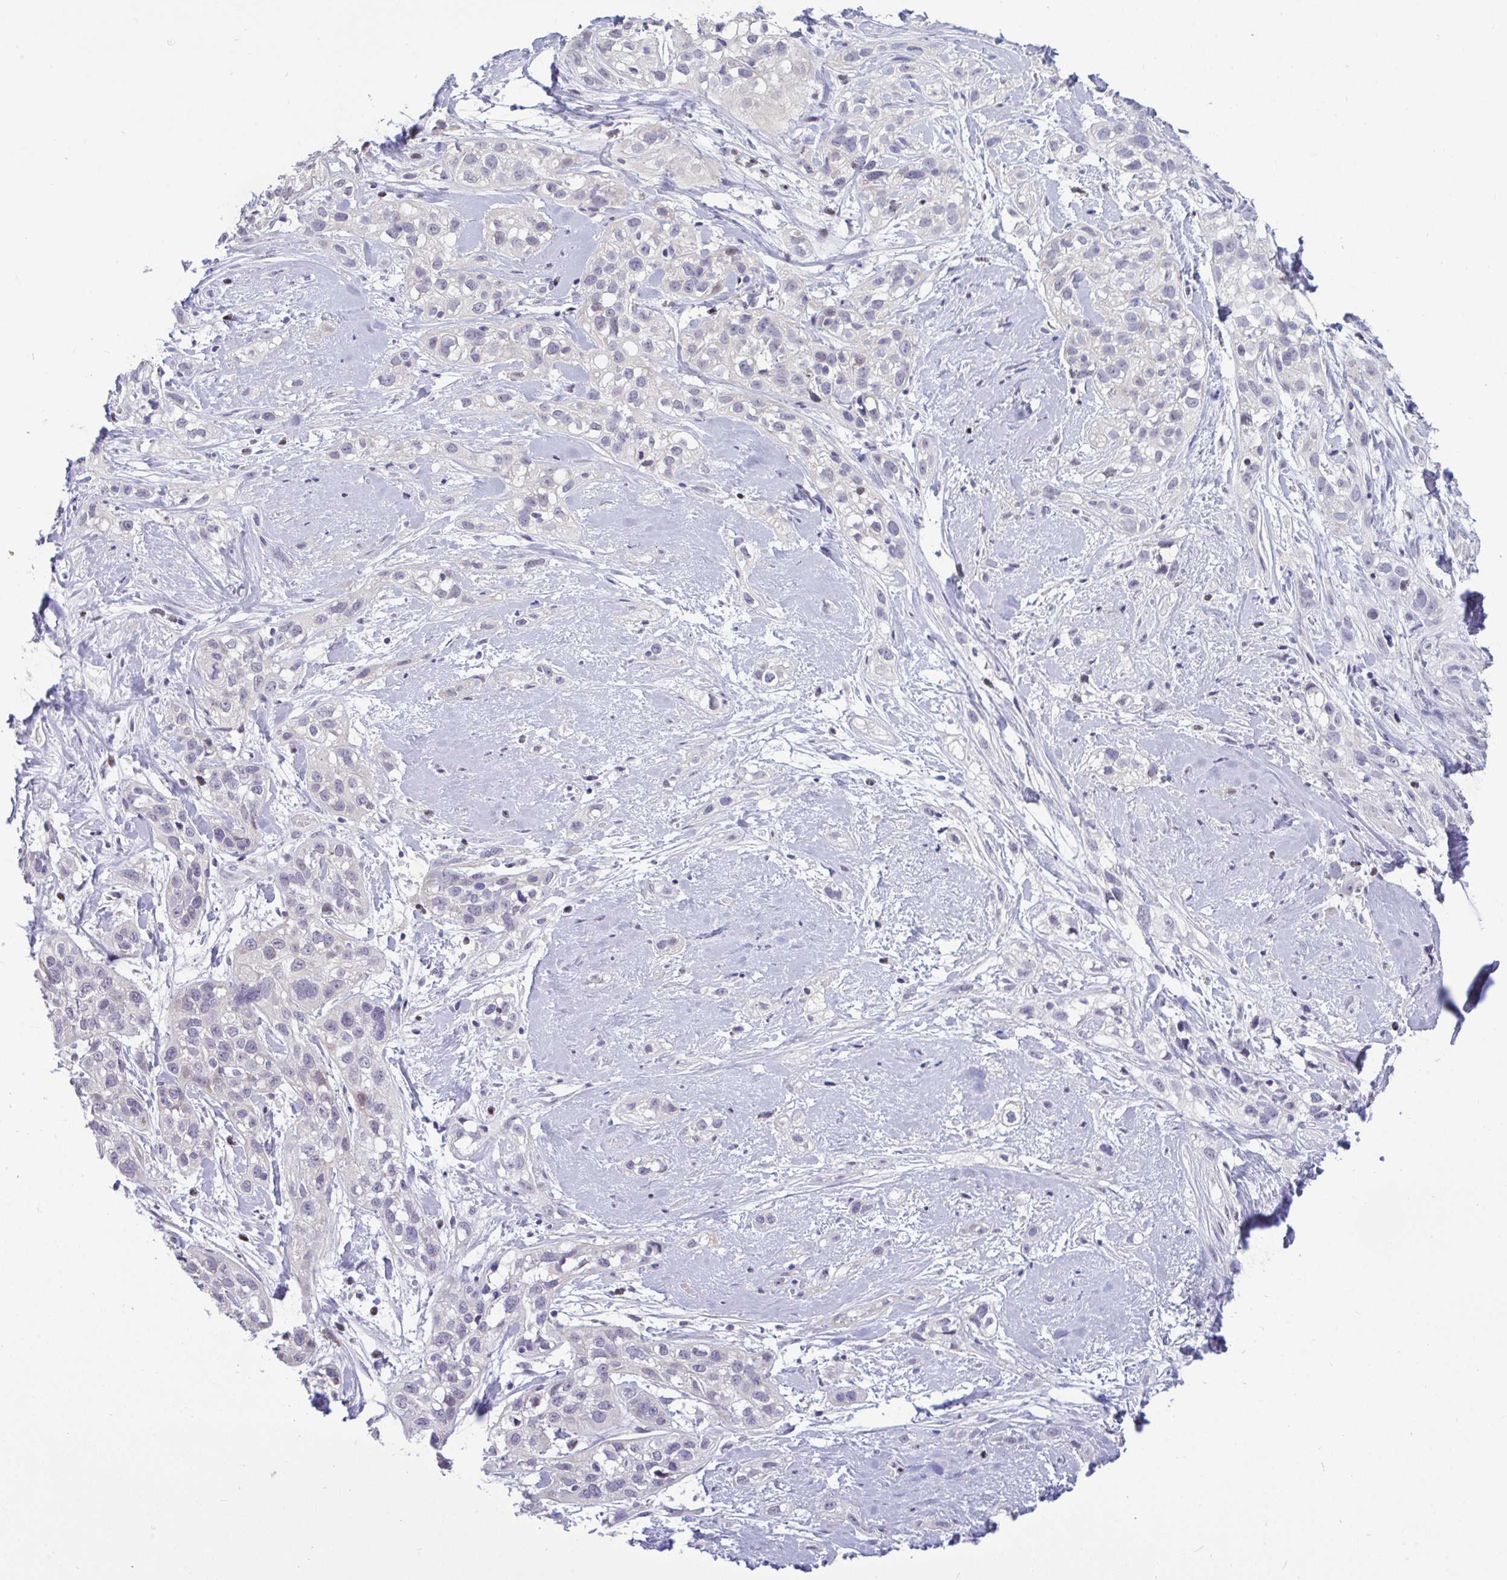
{"staining": {"intensity": "negative", "quantity": "none", "location": "none"}, "tissue": "skin cancer", "cell_type": "Tumor cells", "image_type": "cancer", "snomed": [{"axis": "morphology", "description": "Squamous cell carcinoma, NOS"}, {"axis": "topography", "description": "Skin"}], "caption": "Immunohistochemistry (IHC) of skin squamous cell carcinoma exhibits no expression in tumor cells.", "gene": "EPOP", "patient": {"sex": "male", "age": 82}}